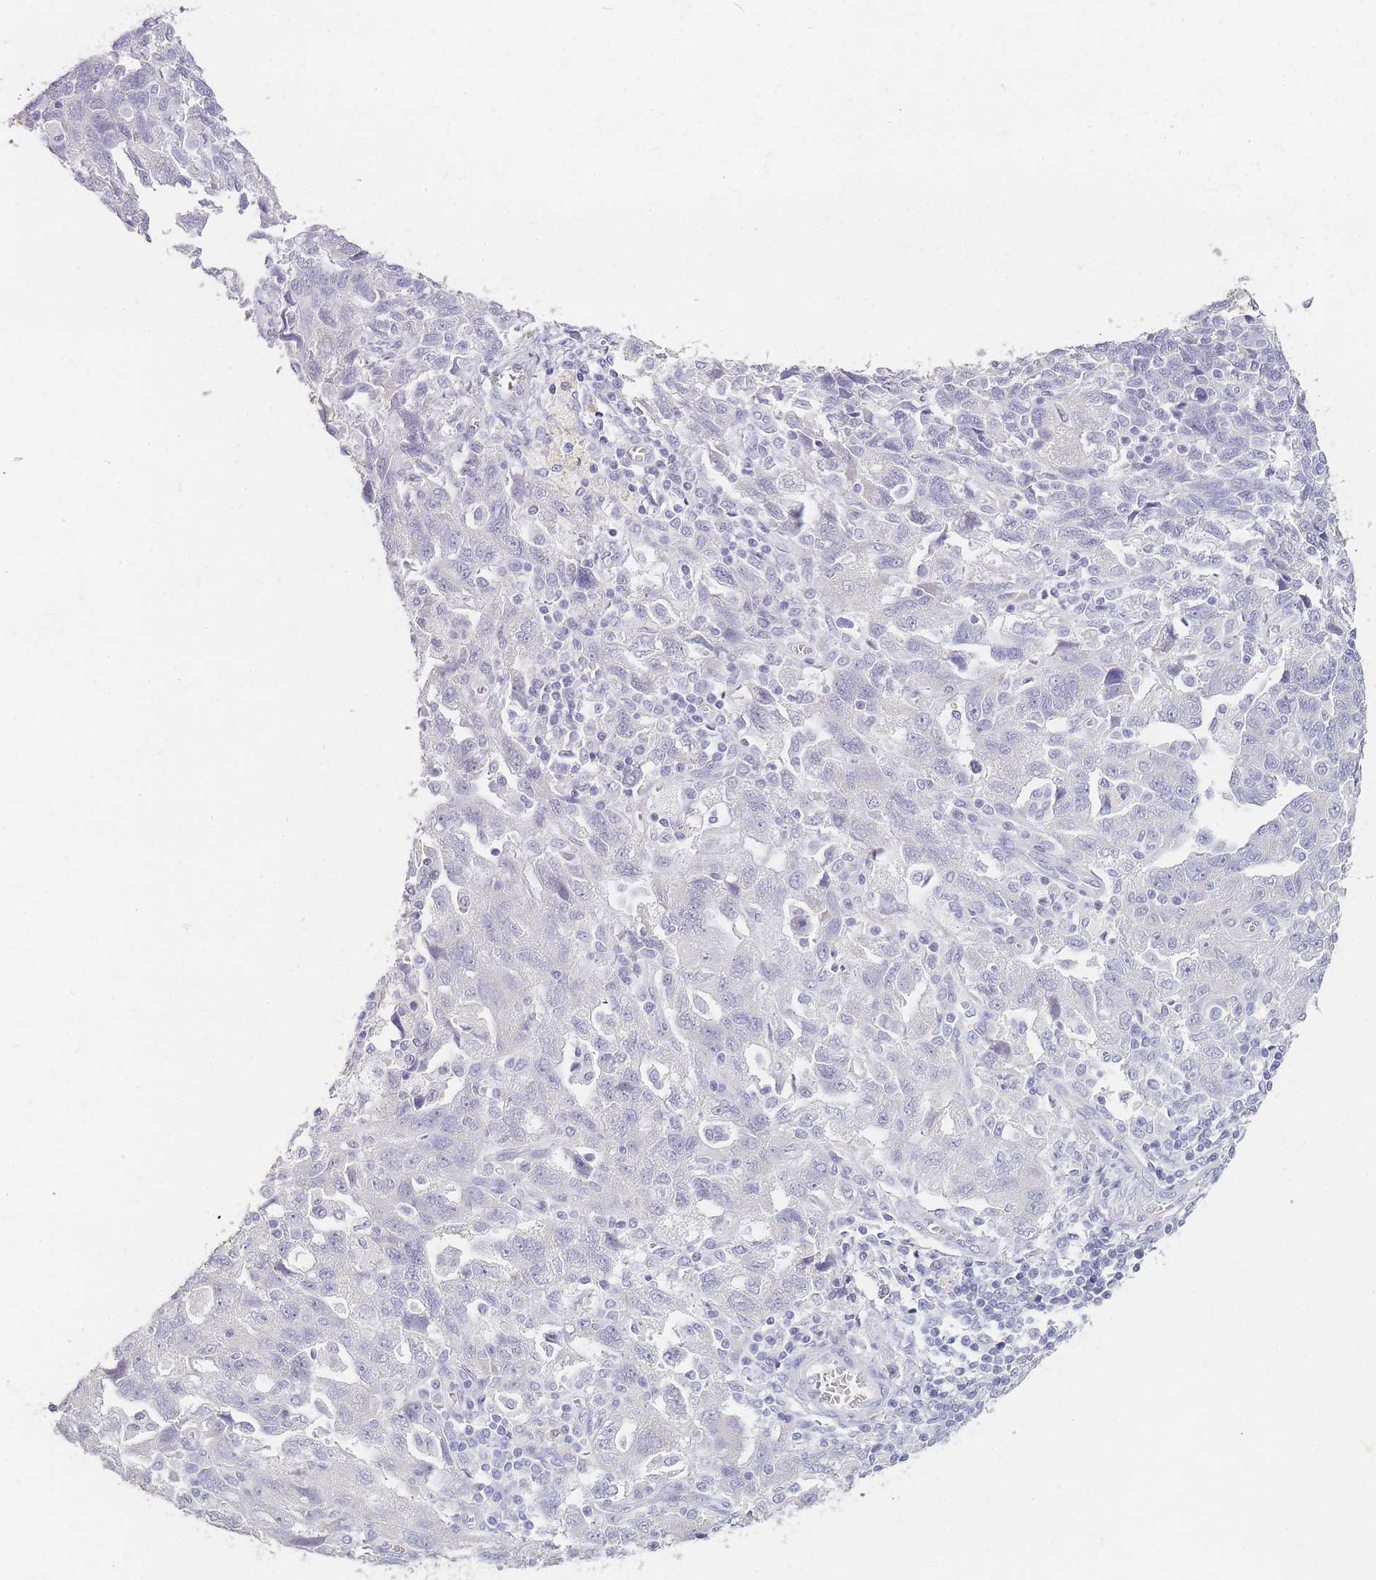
{"staining": {"intensity": "negative", "quantity": "none", "location": "none"}, "tissue": "ovarian cancer", "cell_type": "Tumor cells", "image_type": "cancer", "snomed": [{"axis": "morphology", "description": "Carcinoma, NOS"}, {"axis": "morphology", "description": "Cystadenocarcinoma, serous, NOS"}, {"axis": "topography", "description": "Ovary"}], "caption": "The IHC micrograph has no significant staining in tumor cells of serous cystadenocarcinoma (ovarian) tissue. (DAB (3,3'-diaminobenzidine) immunohistochemistry (IHC) visualized using brightfield microscopy, high magnification).", "gene": "INS", "patient": {"sex": "female", "age": 69}}